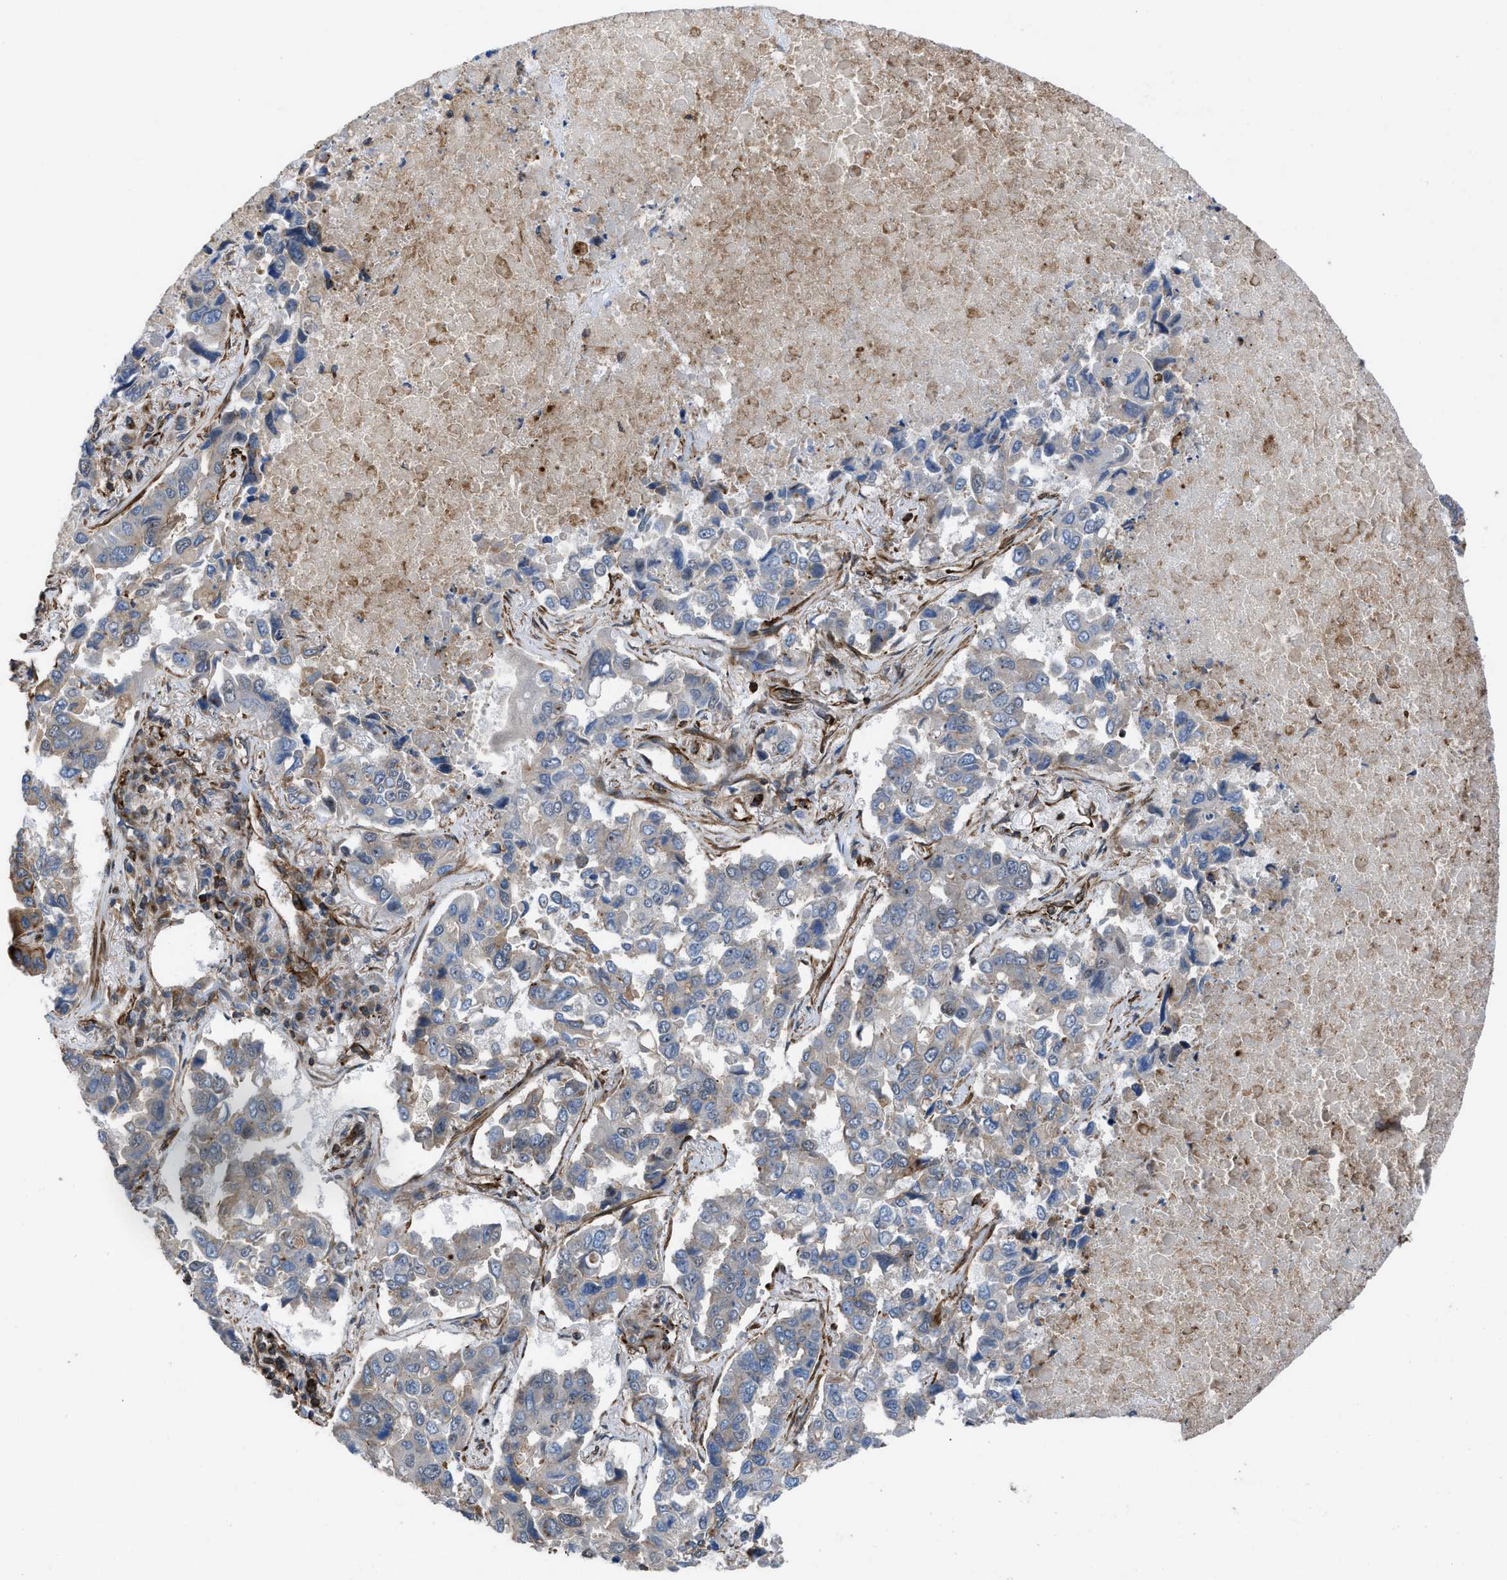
{"staining": {"intensity": "weak", "quantity": "25%-75%", "location": "cytoplasmic/membranous"}, "tissue": "lung cancer", "cell_type": "Tumor cells", "image_type": "cancer", "snomed": [{"axis": "morphology", "description": "Adenocarcinoma, NOS"}, {"axis": "topography", "description": "Lung"}], "caption": "Immunohistochemistry (IHC) image of neoplastic tissue: lung adenocarcinoma stained using IHC reveals low levels of weak protein expression localized specifically in the cytoplasmic/membranous of tumor cells, appearing as a cytoplasmic/membranous brown color.", "gene": "PTPRE", "patient": {"sex": "male", "age": 64}}